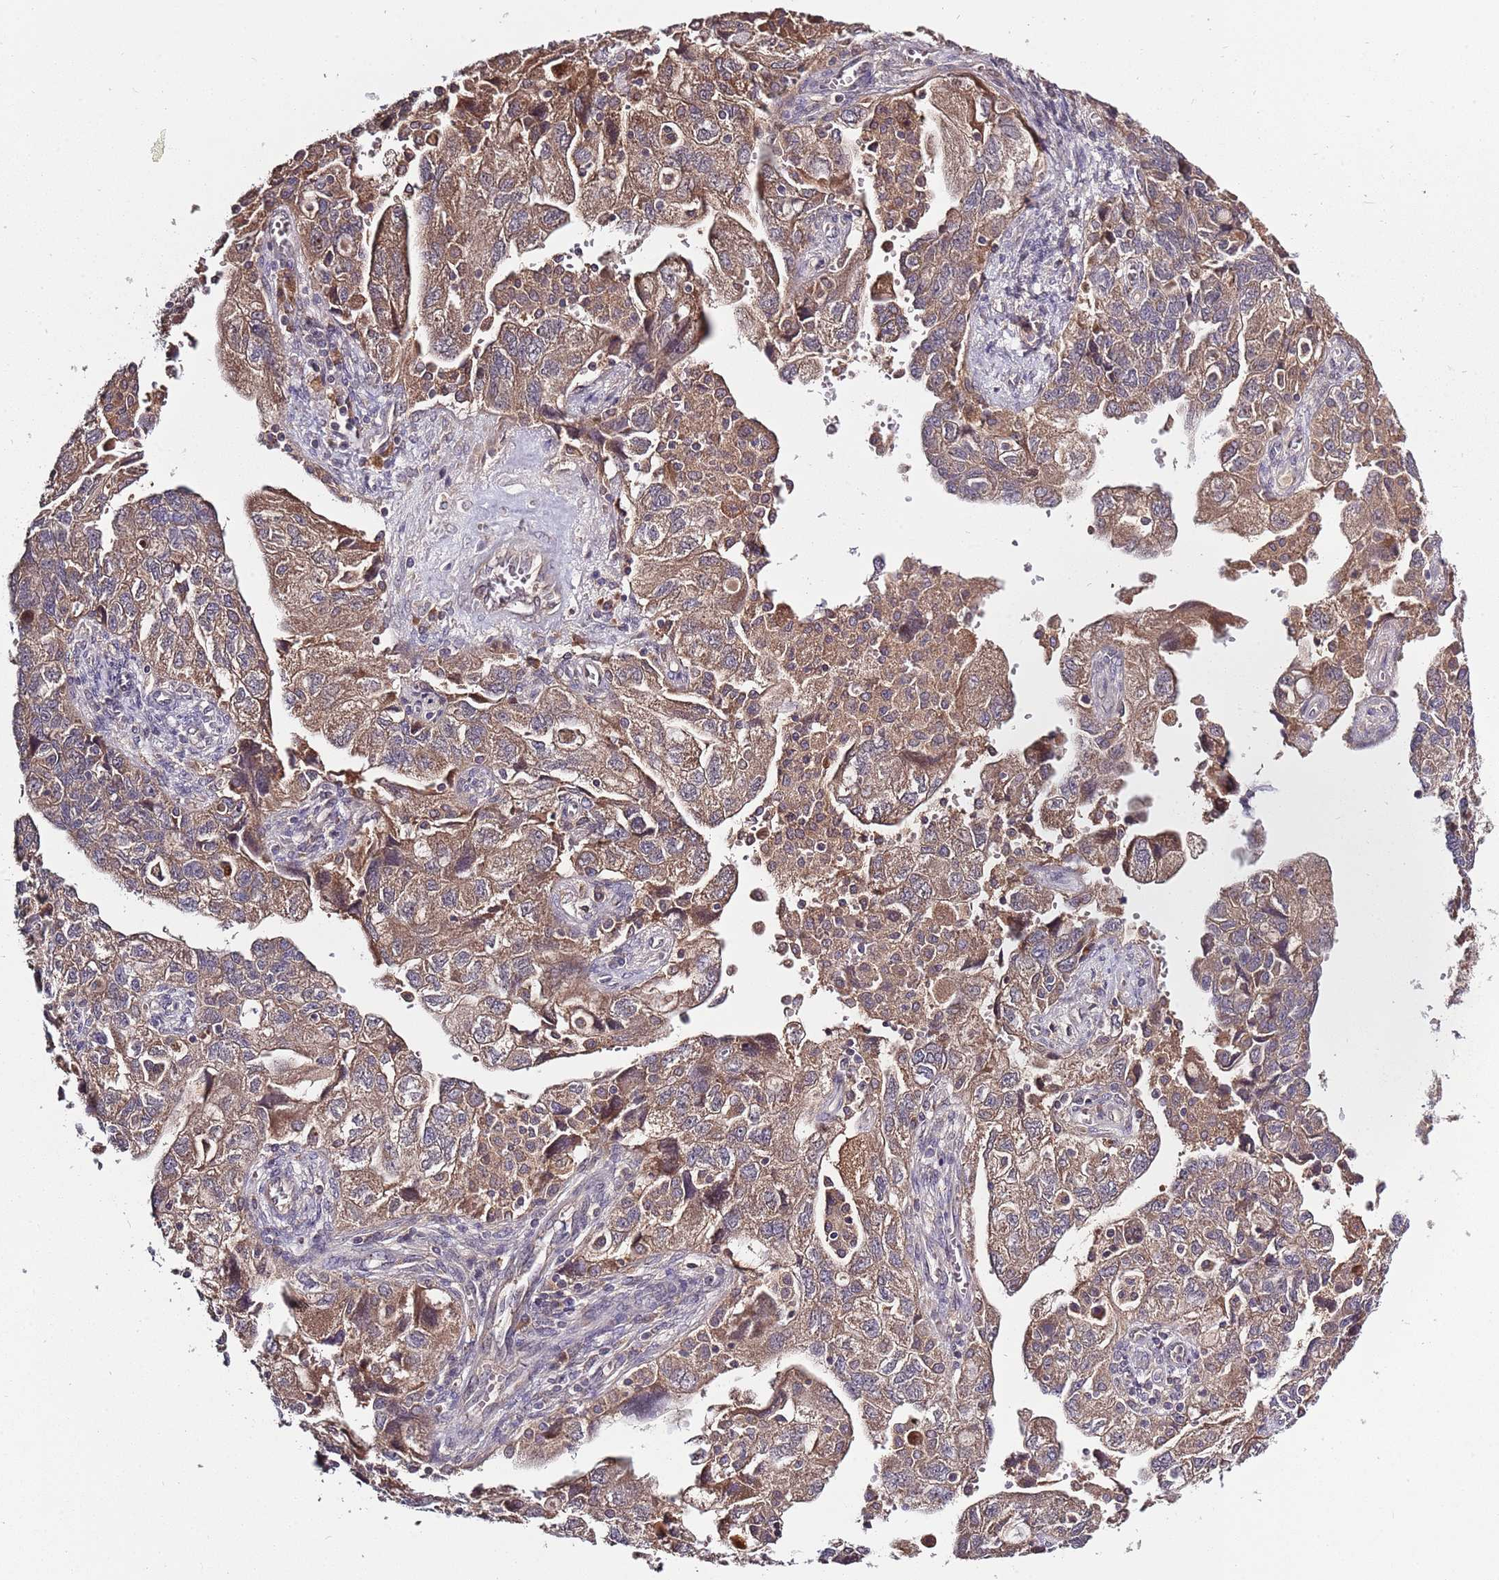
{"staining": {"intensity": "moderate", "quantity": ">75%", "location": "cytoplasmic/membranous"}, "tissue": "ovarian cancer", "cell_type": "Tumor cells", "image_type": "cancer", "snomed": [{"axis": "morphology", "description": "Carcinoma, NOS"}, {"axis": "morphology", "description": "Cystadenocarcinoma, serous, NOS"}, {"axis": "topography", "description": "Ovary"}], "caption": "Immunohistochemical staining of ovarian cancer reveals moderate cytoplasmic/membranous protein expression in about >75% of tumor cells.", "gene": "USP32", "patient": {"sex": "female", "age": 69}}